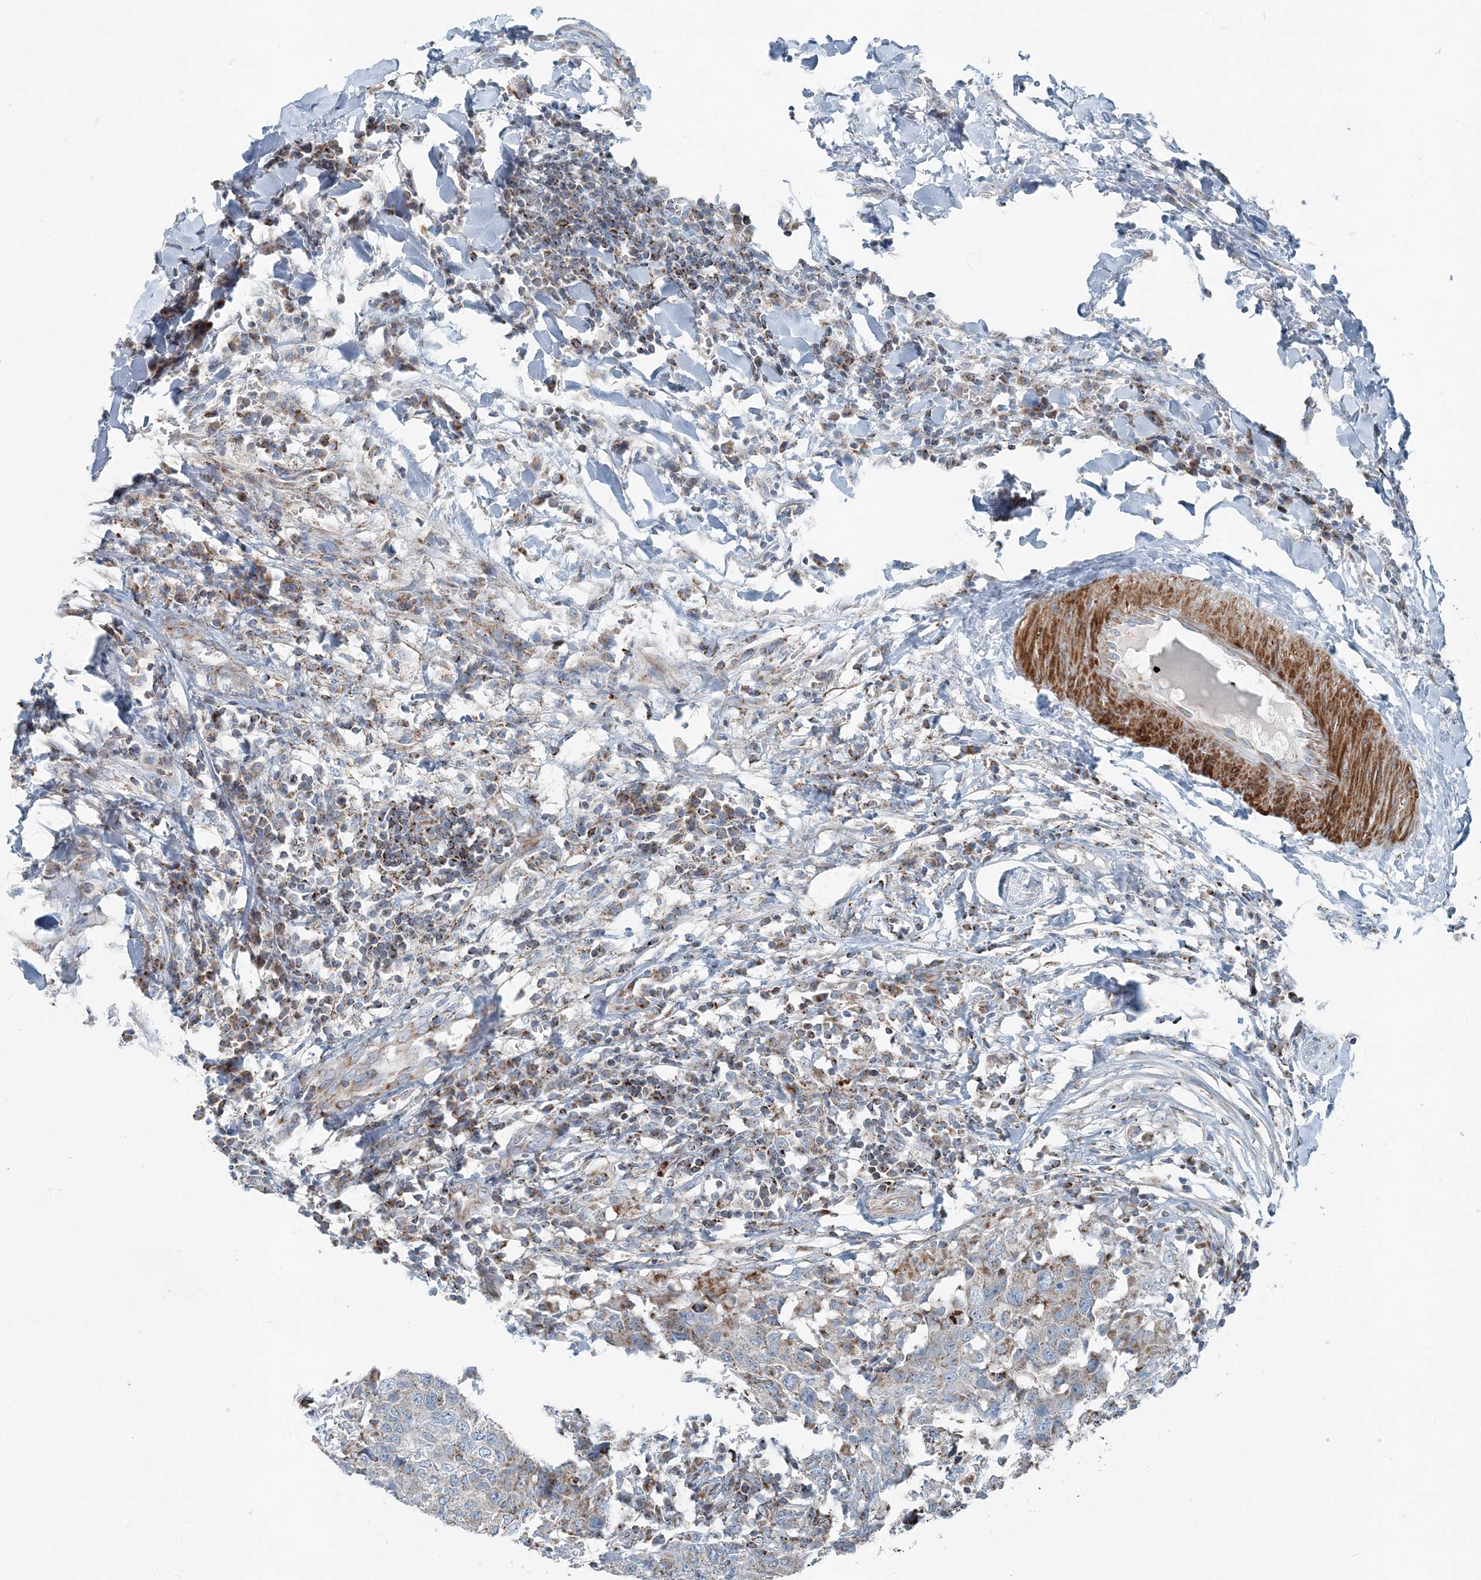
{"staining": {"intensity": "weak", "quantity": "<25%", "location": "cytoplasmic/membranous"}, "tissue": "head and neck cancer", "cell_type": "Tumor cells", "image_type": "cancer", "snomed": [{"axis": "morphology", "description": "Squamous cell carcinoma, NOS"}, {"axis": "topography", "description": "Head-Neck"}], "caption": "A micrograph of human head and neck squamous cell carcinoma is negative for staining in tumor cells.", "gene": "INTU", "patient": {"sex": "male", "age": 66}}